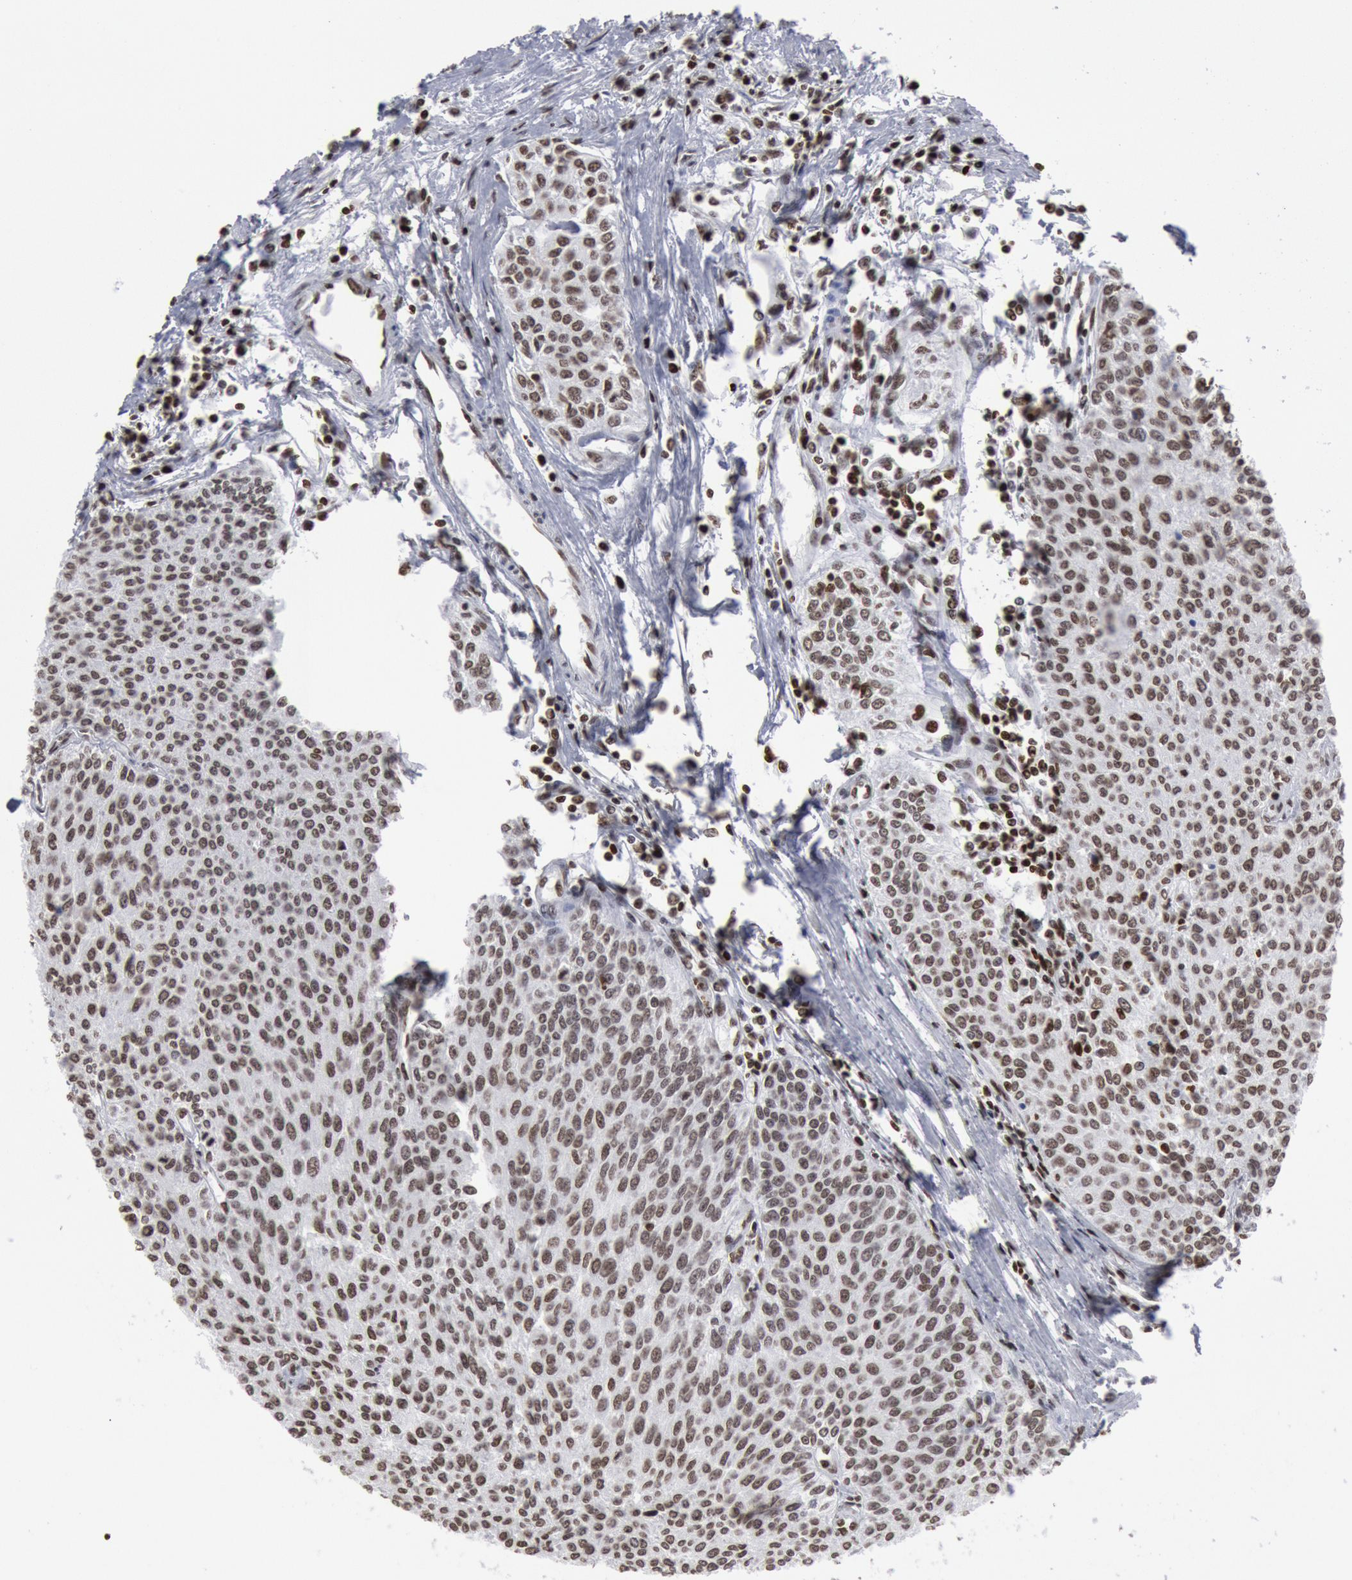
{"staining": {"intensity": "moderate", "quantity": ">75%", "location": "cytoplasmic/membranous,nuclear"}, "tissue": "urothelial cancer", "cell_type": "Tumor cells", "image_type": "cancer", "snomed": [{"axis": "morphology", "description": "Urothelial carcinoma, Low grade"}, {"axis": "topography", "description": "Urinary bladder"}], "caption": "Immunohistochemistry photomicrograph of urothelial cancer stained for a protein (brown), which exhibits medium levels of moderate cytoplasmic/membranous and nuclear expression in about >75% of tumor cells.", "gene": "SUB1", "patient": {"sex": "female", "age": 73}}